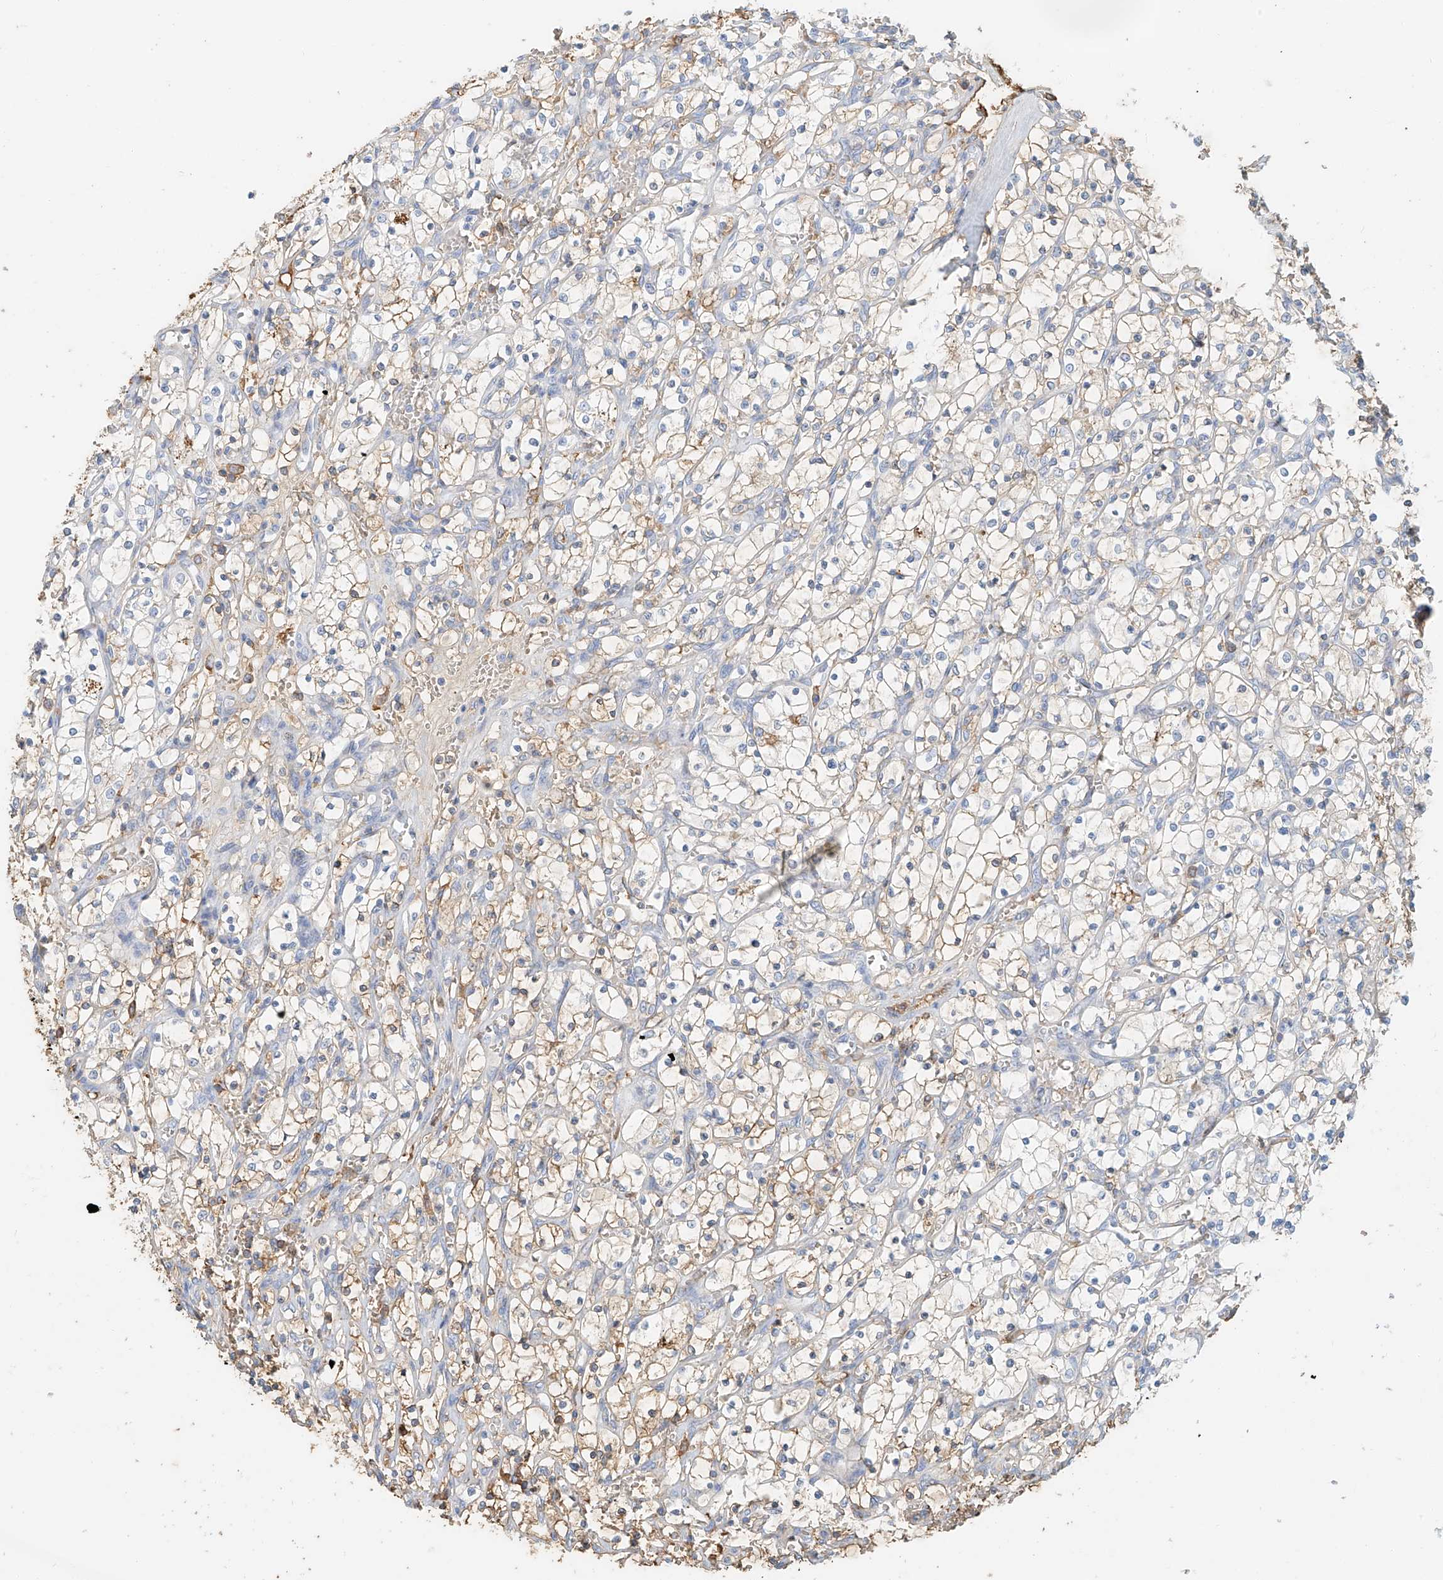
{"staining": {"intensity": "weak", "quantity": "25%-75%", "location": "cytoplasmic/membranous"}, "tissue": "renal cancer", "cell_type": "Tumor cells", "image_type": "cancer", "snomed": [{"axis": "morphology", "description": "Adenocarcinoma, NOS"}, {"axis": "topography", "description": "Kidney"}], "caption": "This is a micrograph of immunohistochemistry (IHC) staining of renal cancer (adenocarcinoma), which shows weak positivity in the cytoplasmic/membranous of tumor cells.", "gene": "ZFP30", "patient": {"sex": "female", "age": 69}}